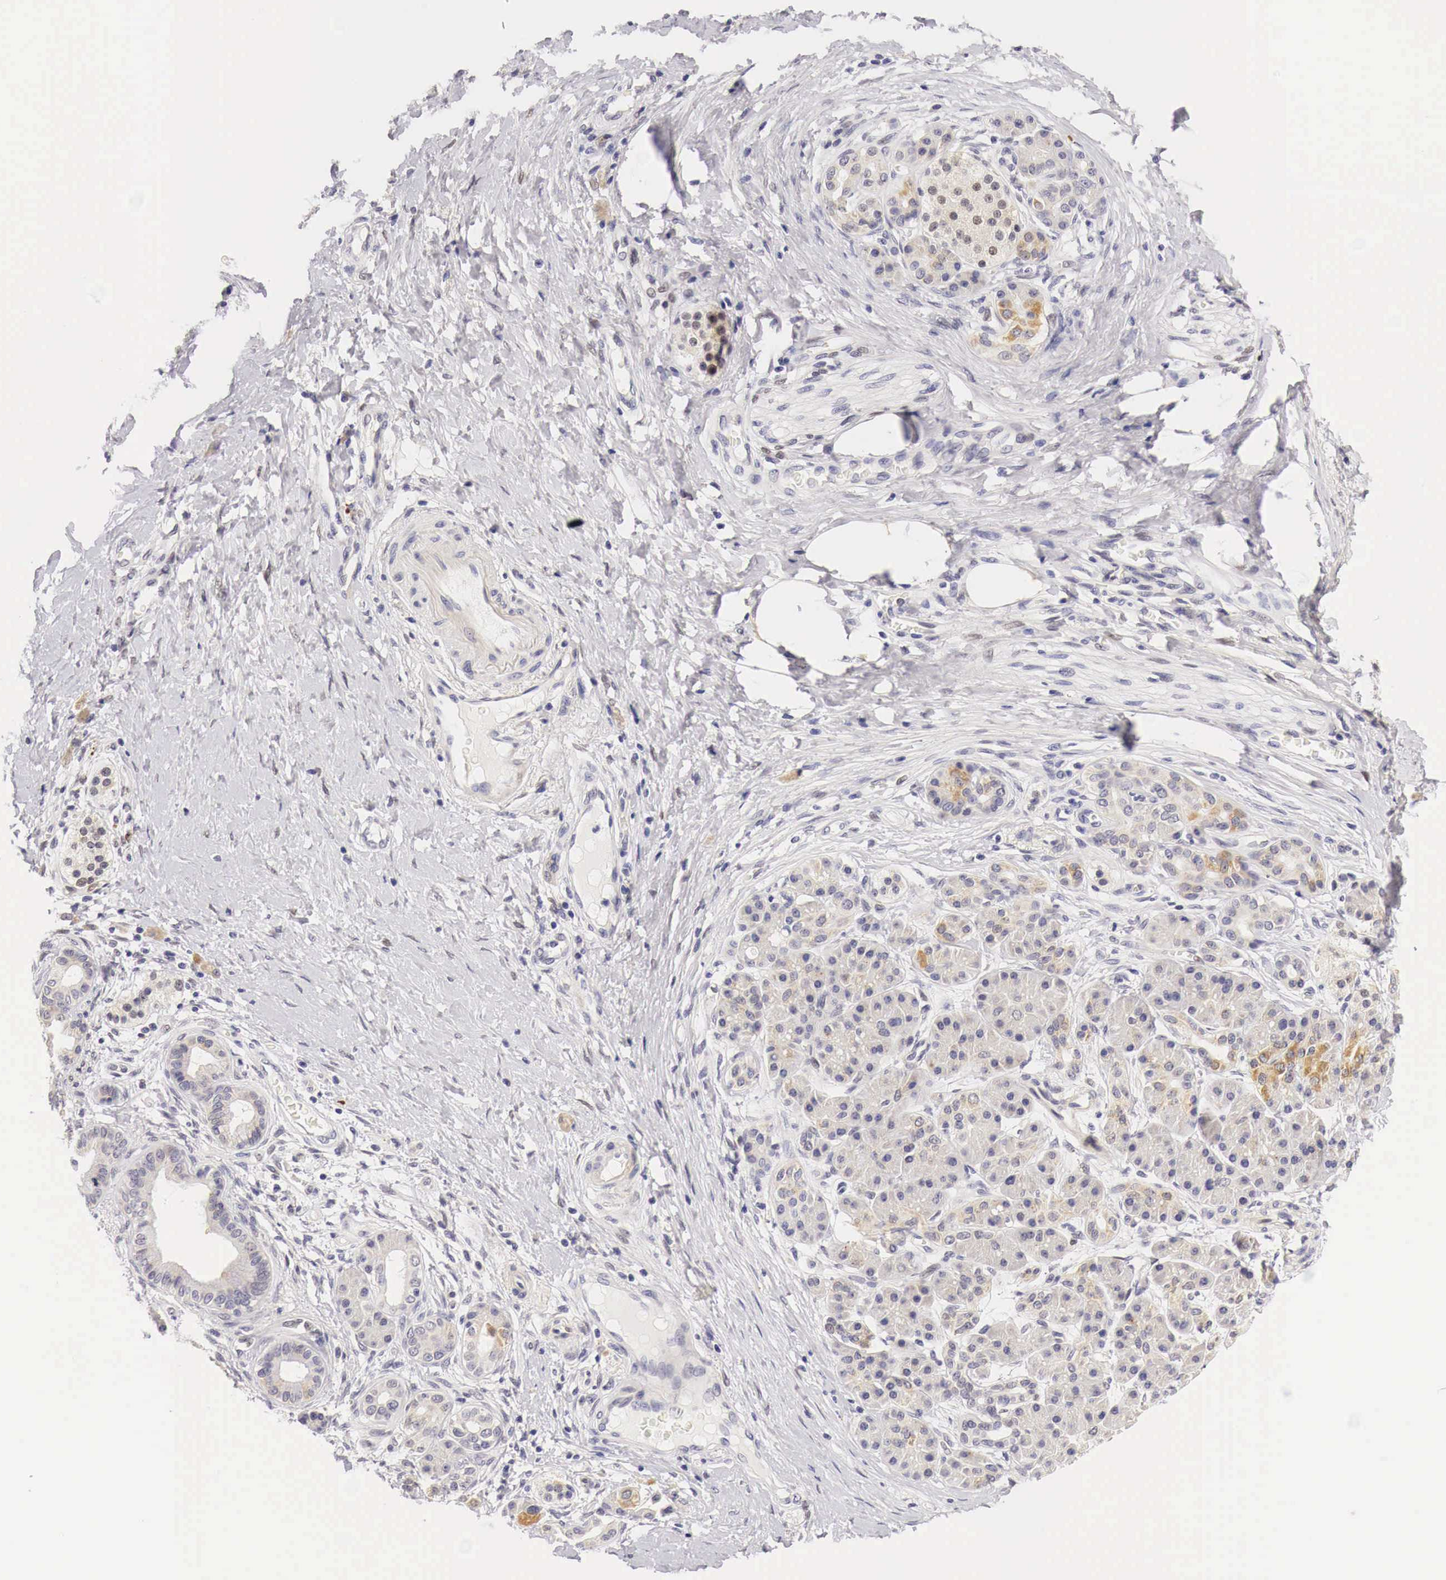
{"staining": {"intensity": "negative", "quantity": "none", "location": "none"}, "tissue": "pancreatic cancer", "cell_type": "Tumor cells", "image_type": "cancer", "snomed": [{"axis": "morphology", "description": "Adenocarcinoma, NOS"}, {"axis": "topography", "description": "Pancreas"}], "caption": "Immunohistochemistry micrograph of neoplastic tissue: pancreatic adenocarcinoma stained with DAB displays no significant protein expression in tumor cells.", "gene": "CASP3", "patient": {"sex": "female", "age": 66}}